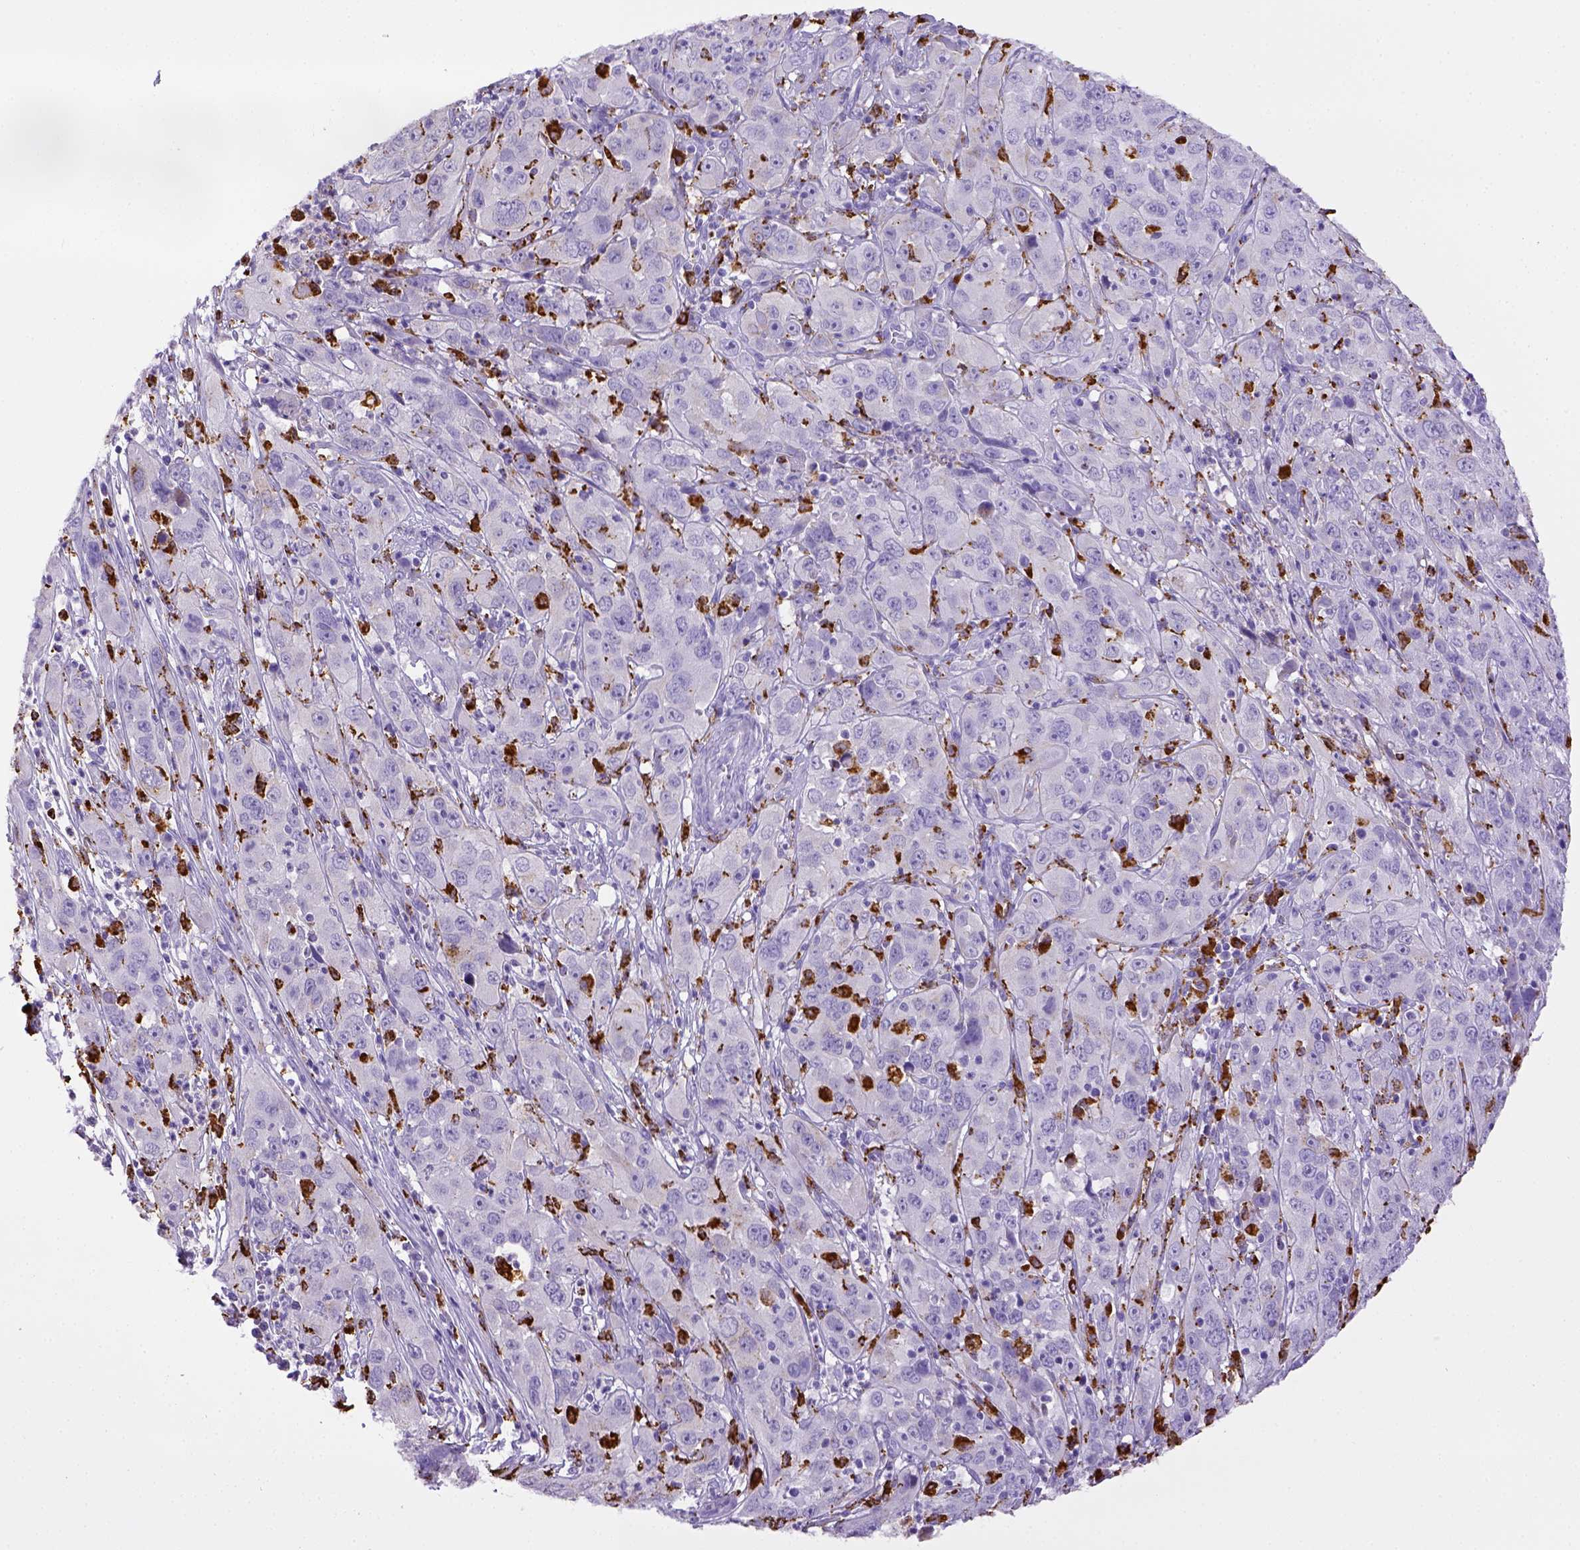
{"staining": {"intensity": "negative", "quantity": "none", "location": "none"}, "tissue": "cervical cancer", "cell_type": "Tumor cells", "image_type": "cancer", "snomed": [{"axis": "morphology", "description": "Squamous cell carcinoma, NOS"}, {"axis": "topography", "description": "Cervix"}], "caption": "High magnification brightfield microscopy of cervical cancer stained with DAB (brown) and counterstained with hematoxylin (blue): tumor cells show no significant expression.", "gene": "CD68", "patient": {"sex": "female", "age": 32}}